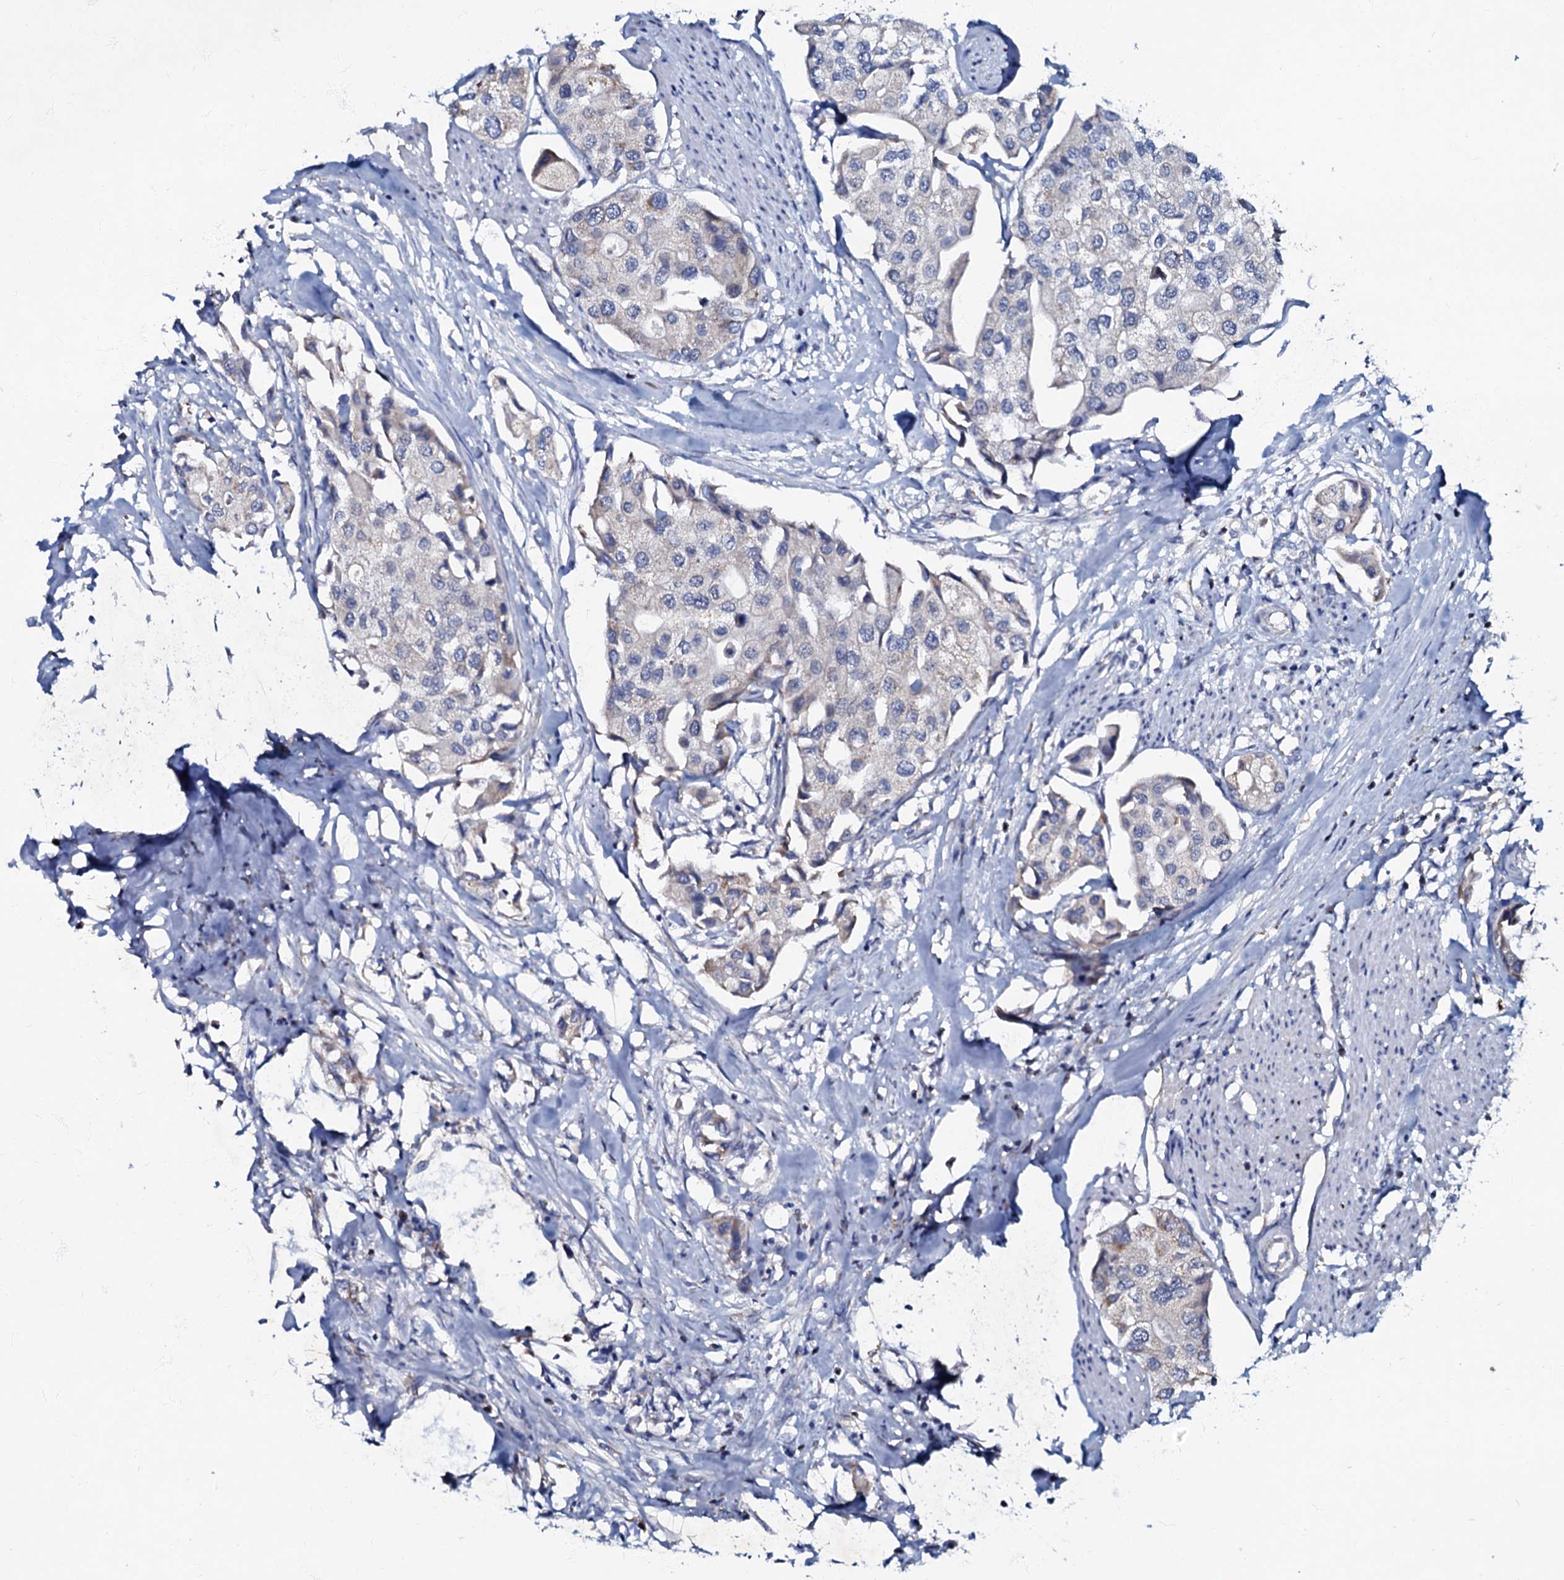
{"staining": {"intensity": "negative", "quantity": "none", "location": "none"}, "tissue": "urothelial cancer", "cell_type": "Tumor cells", "image_type": "cancer", "snomed": [{"axis": "morphology", "description": "Urothelial carcinoma, High grade"}, {"axis": "topography", "description": "Urinary bladder"}], "caption": "Tumor cells show no significant protein staining in high-grade urothelial carcinoma.", "gene": "MRPL51", "patient": {"sex": "male", "age": 64}}